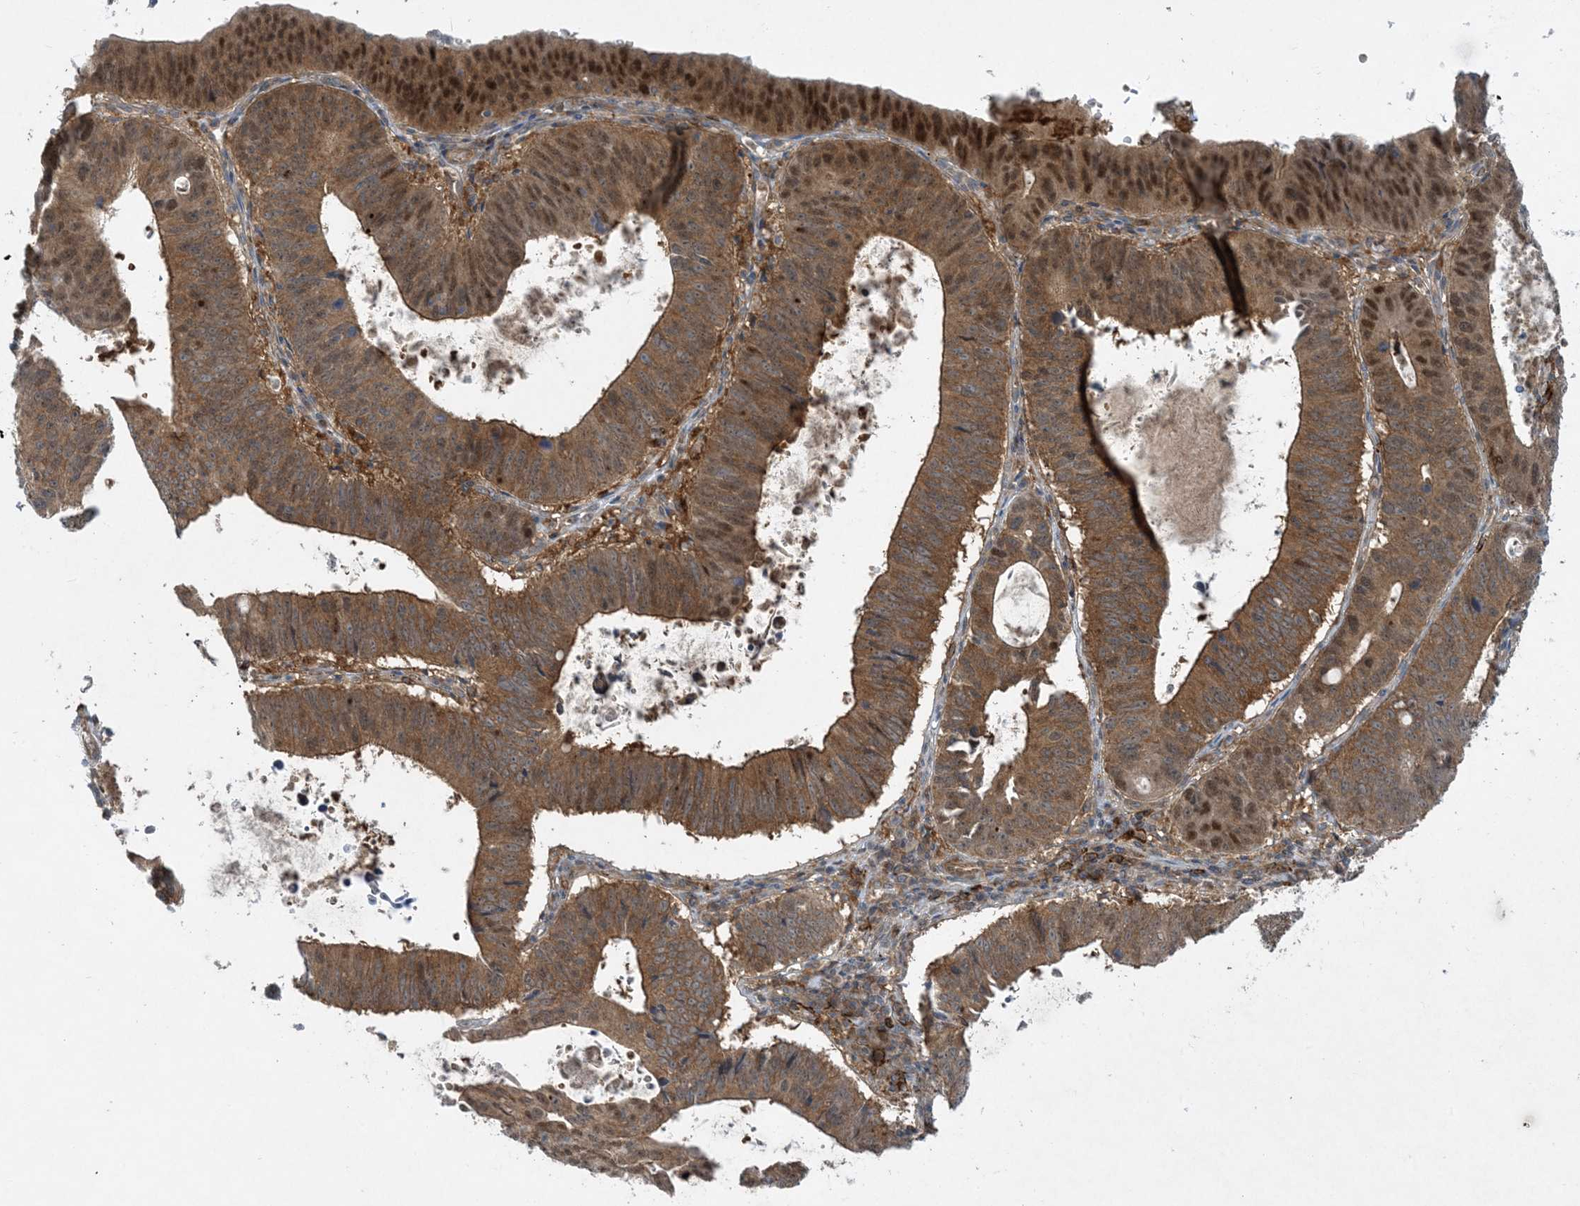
{"staining": {"intensity": "moderate", "quantity": ">75%", "location": "cytoplasmic/membranous,nuclear"}, "tissue": "stomach cancer", "cell_type": "Tumor cells", "image_type": "cancer", "snomed": [{"axis": "morphology", "description": "Adenocarcinoma, NOS"}, {"axis": "topography", "description": "Stomach"}], "caption": "Protein staining shows moderate cytoplasmic/membranous and nuclear staining in about >75% of tumor cells in stomach cancer (adenocarcinoma).", "gene": "STAM2", "patient": {"sex": "male", "age": 59}}